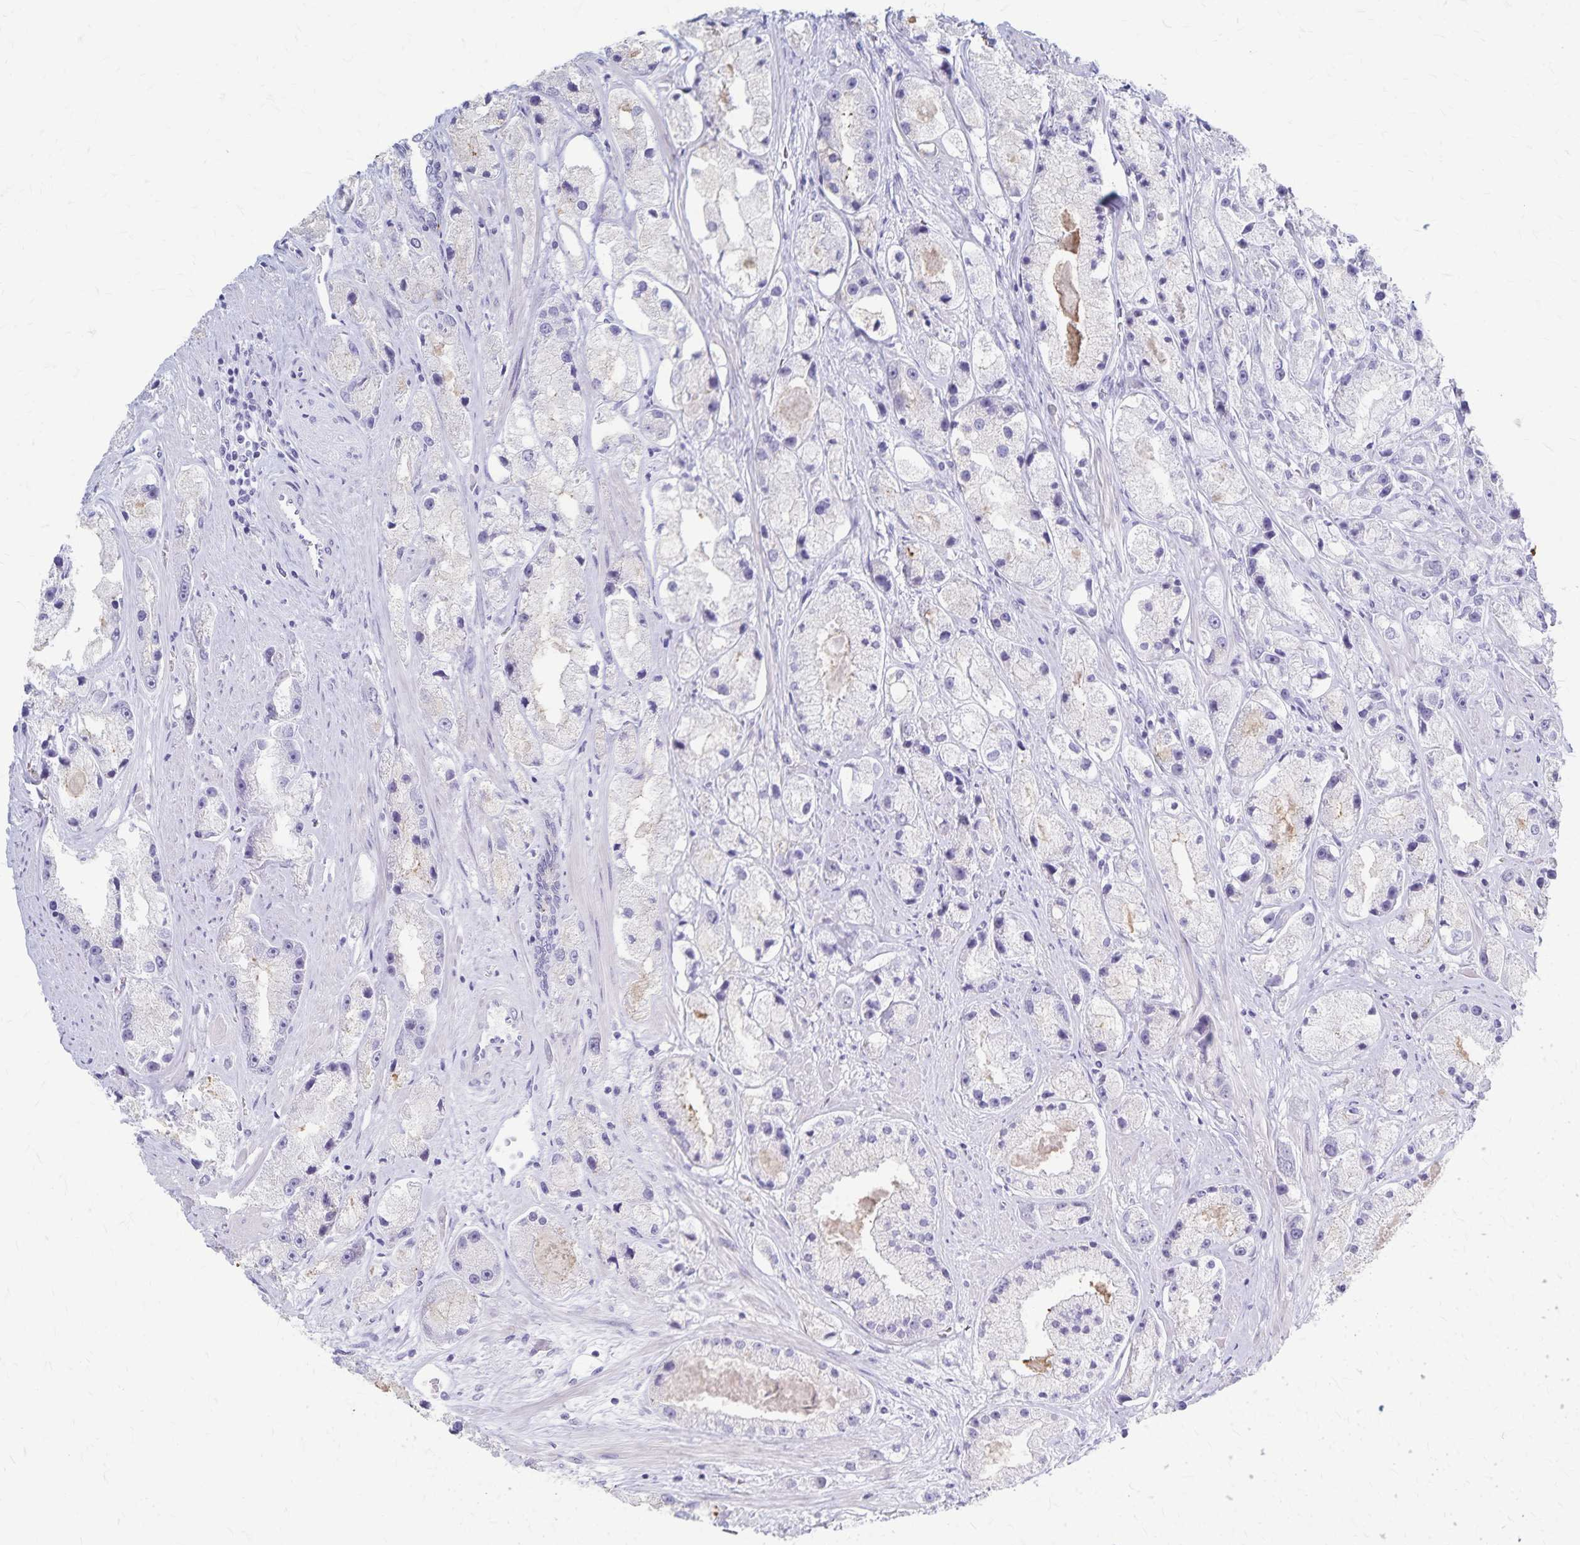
{"staining": {"intensity": "negative", "quantity": "none", "location": "none"}, "tissue": "prostate cancer", "cell_type": "Tumor cells", "image_type": "cancer", "snomed": [{"axis": "morphology", "description": "Adenocarcinoma, High grade"}, {"axis": "topography", "description": "Prostate"}], "caption": "Prostate cancer was stained to show a protein in brown. There is no significant expression in tumor cells.", "gene": "GPBAR1", "patient": {"sex": "male", "age": 67}}